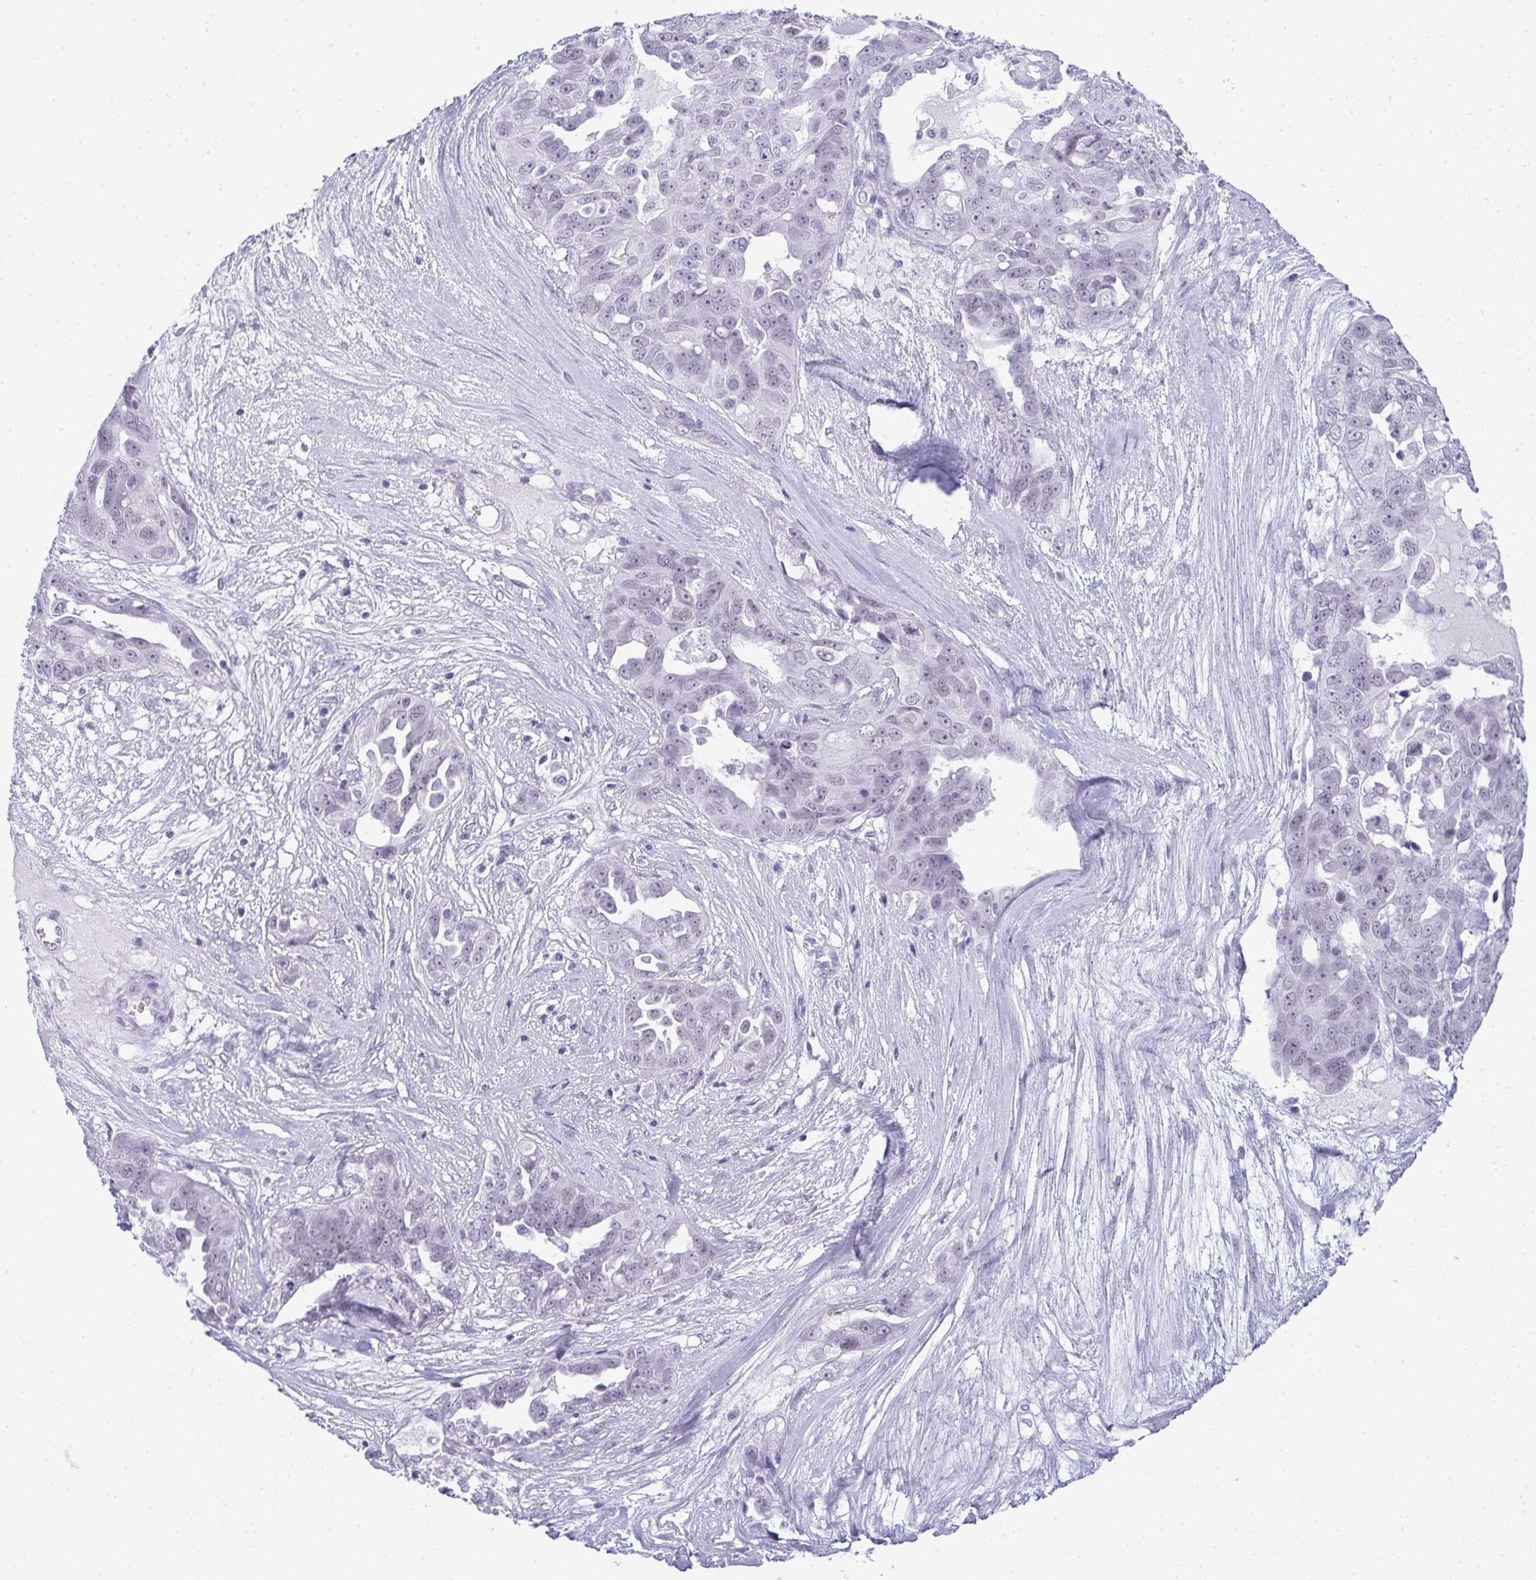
{"staining": {"intensity": "weak", "quantity": "<25%", "location": "nuclear"}, "tissue": "ovarian cancer", "cell_type": "Tumor cells", "image_type": "cancer", "snomed": [{"axis": "morphology", "description": "Carcinoma, endometroid"}, {"axis": "topography", "description": "Ovary"}], "caption": "Immunohistochemical staining of human endometroid carcinoma (ovarian) reveals no significant staining in tumor cells.", "gene": "PLA2G1B", "patient": {"sex": "female", "age": 70}}